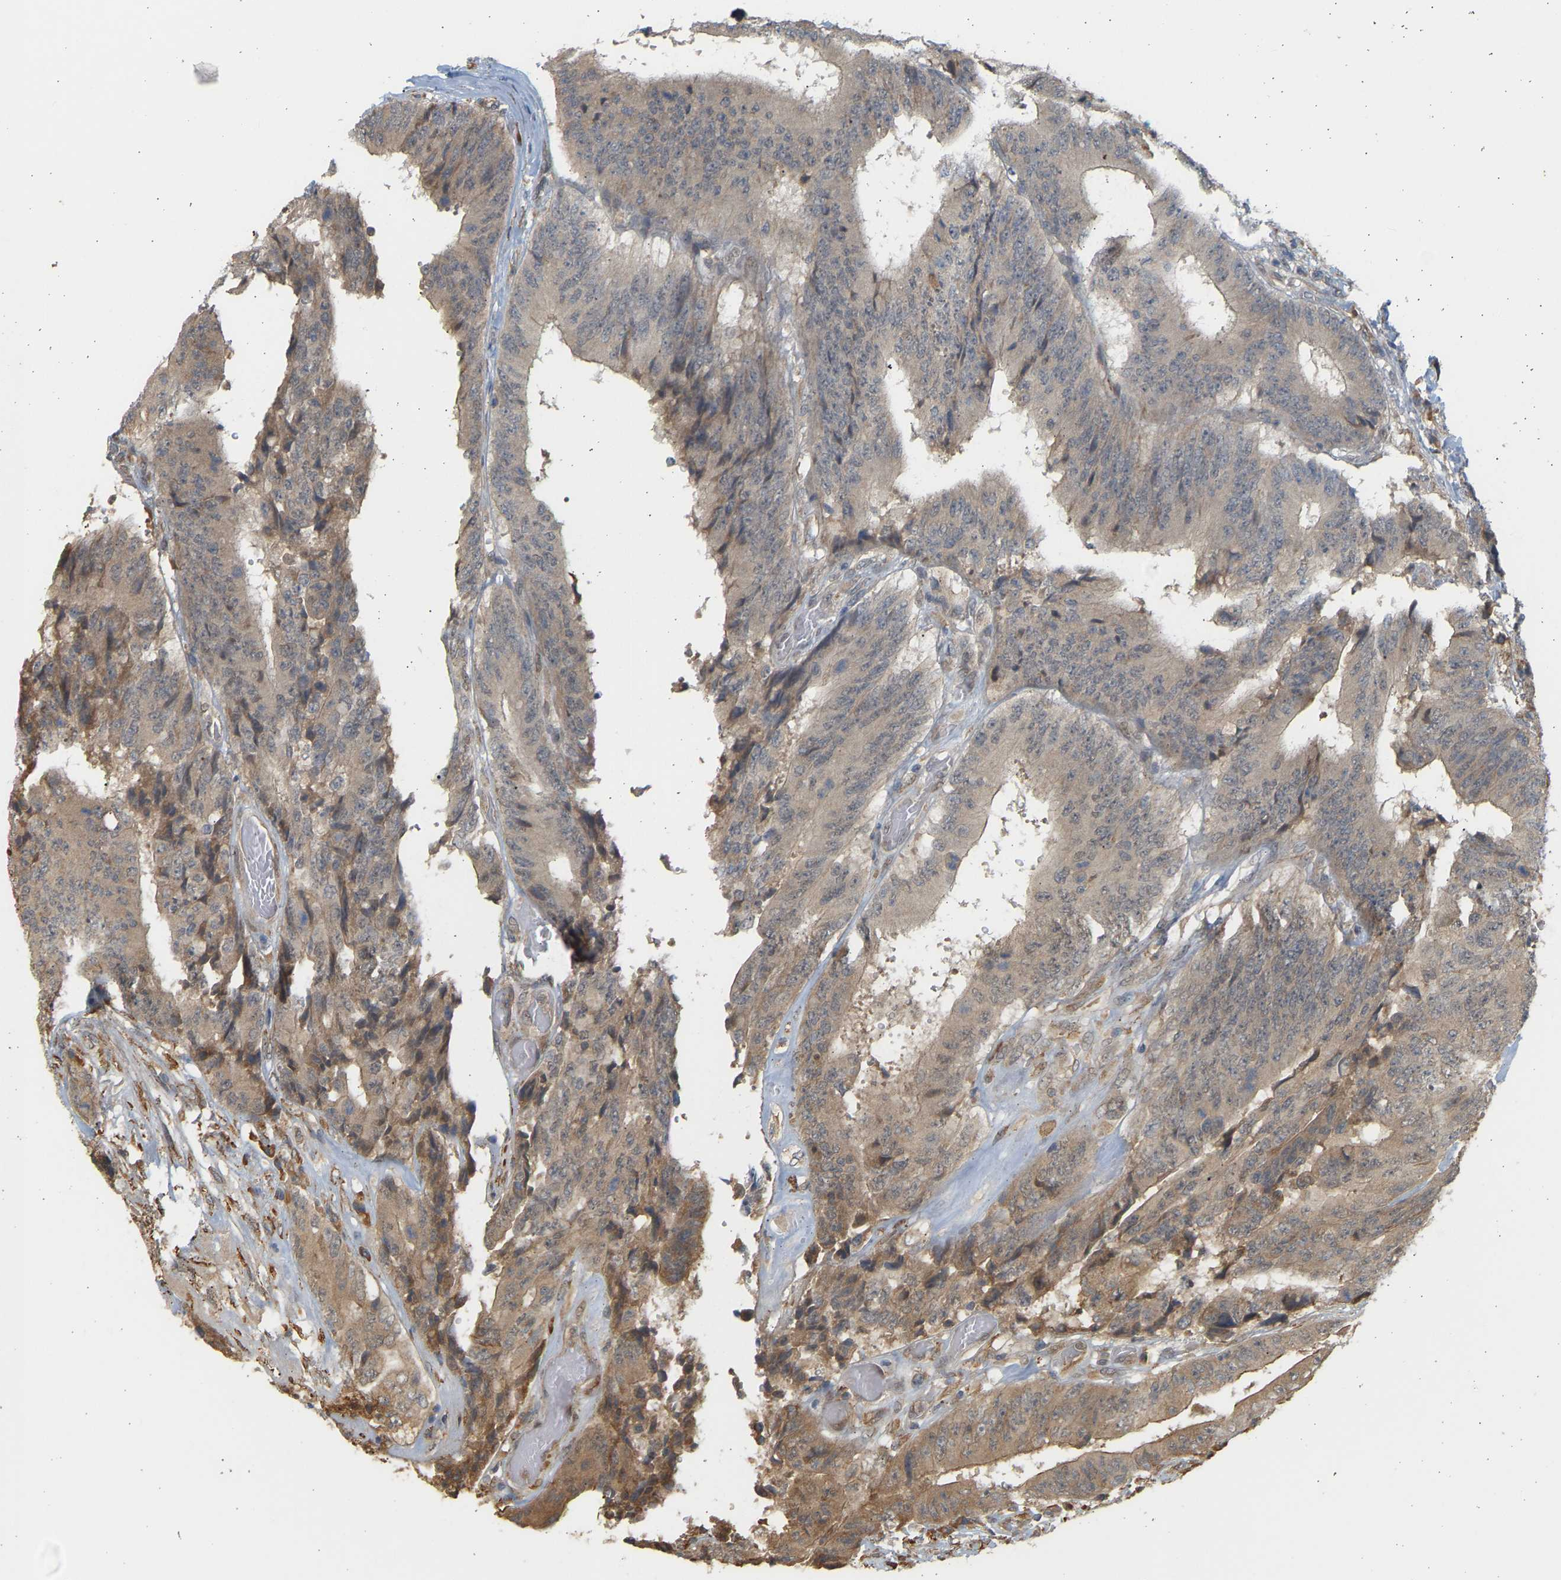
{"staining": {"intensity": "moderate", "quantity": ">75%", "location": "cytoplasmic/membranous"}, "tissue": "colorectal cancer", "cell_type": "Tumor cells", "image_type": "cancer", "snomed": [{"axis": "morphology", "description": "Adenocarcinoma, NOS"}, {"axis": "topography", "description": "Rectum"}], "caption": "Brown immunohistochemical staining in human colorectal cancer demonstrates moderate cytoplasmic/membranous positivity in approximately >75% of tumor cells. Using DAB (brown) and hematoxylin (blue) stains, captured at high magnification using brightfield microscopy.", "gene": "B4GALT6", "patient": {"sex": "male", "age": 72}}